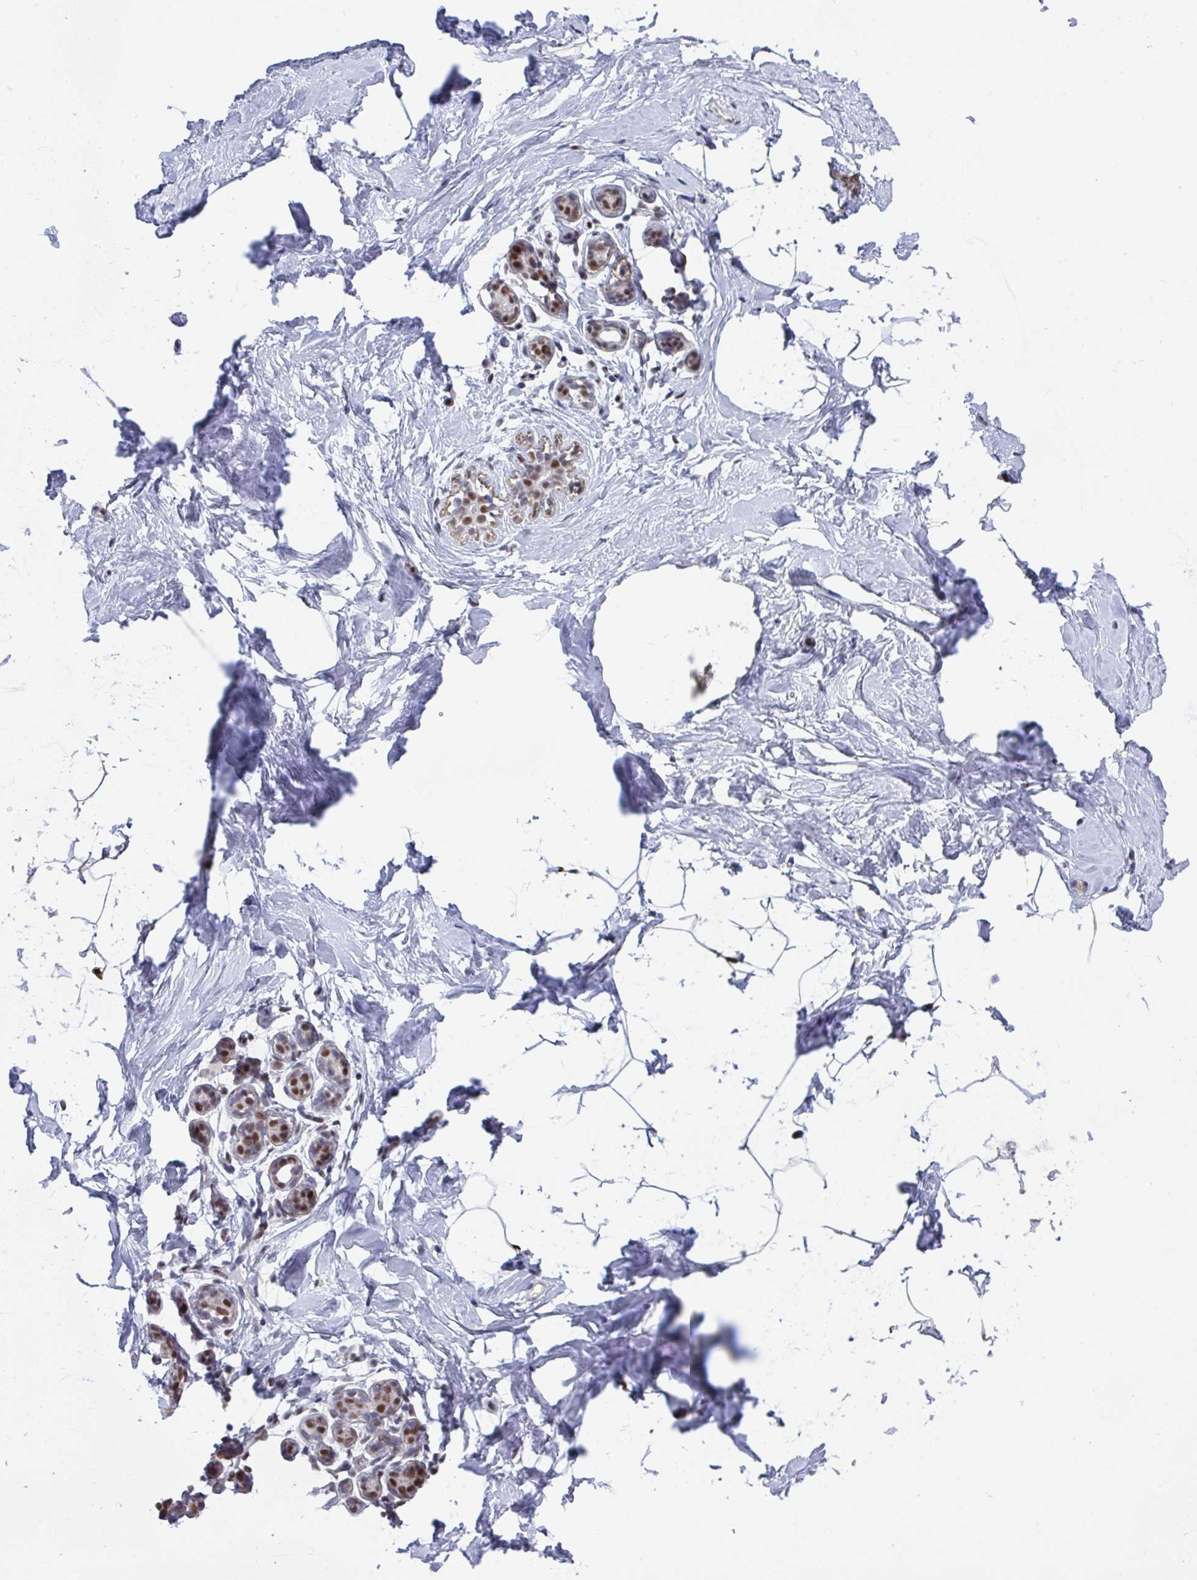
{"staining": {"intensity": "moderate", "quantity": "<25%", "location": "nuclear"}, "tissue": "breast", "cell_type": "Adipocytes", "image_type": "normal", "snomed": [{"axis": "morphology", "description": "Normal tissue, NOS"}, {"axis": "topography", "description": "Breast"}], "caption": "IHC of normal breast shows low levels of moderate nuclear expression in about <25% of adipocytes.", "gene": "JDP2", "patient": {"sex": "female", "age": 32}}